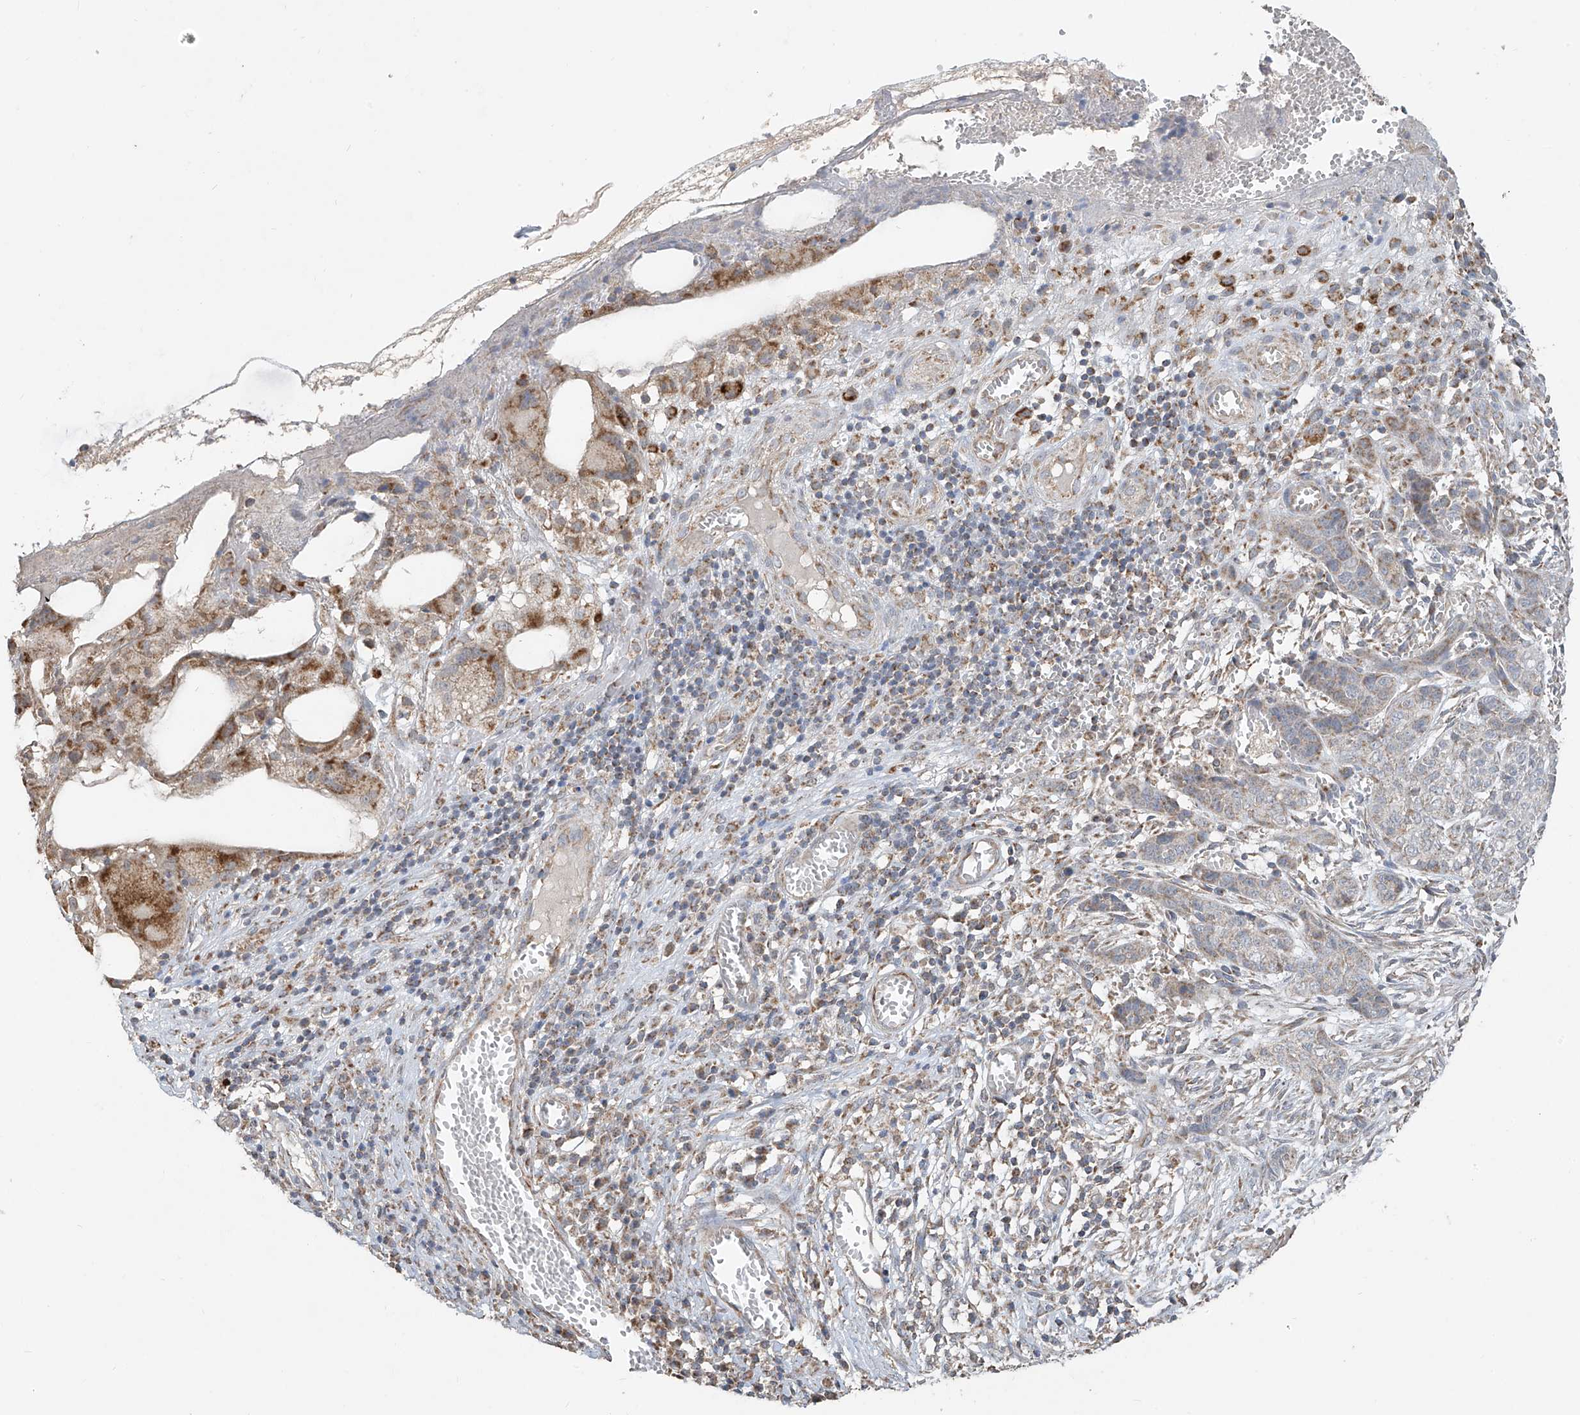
{"staining": {"intensity": "weak", "quantity": "<25%", "location": "cytoplasmic/membranous"}, "tissue": "skin cancer", "cell_type": "Tumor cells", "image_type": "cancer", "snomed": [{"axis": "morphology", "description": "Basal cell carcinoma"}, {"axis": "topography", "description": "Skin"}], "caption": "Immunohistochemistry of basal cell carcinoma (skin) shows no expression in tumor cells. (DAB (3,3'-diaminobenzidine) immunohistochemistry (IHC), high magnification).", "gene": "UQCC1", "patient": {"sex": "female", "age": 64}}